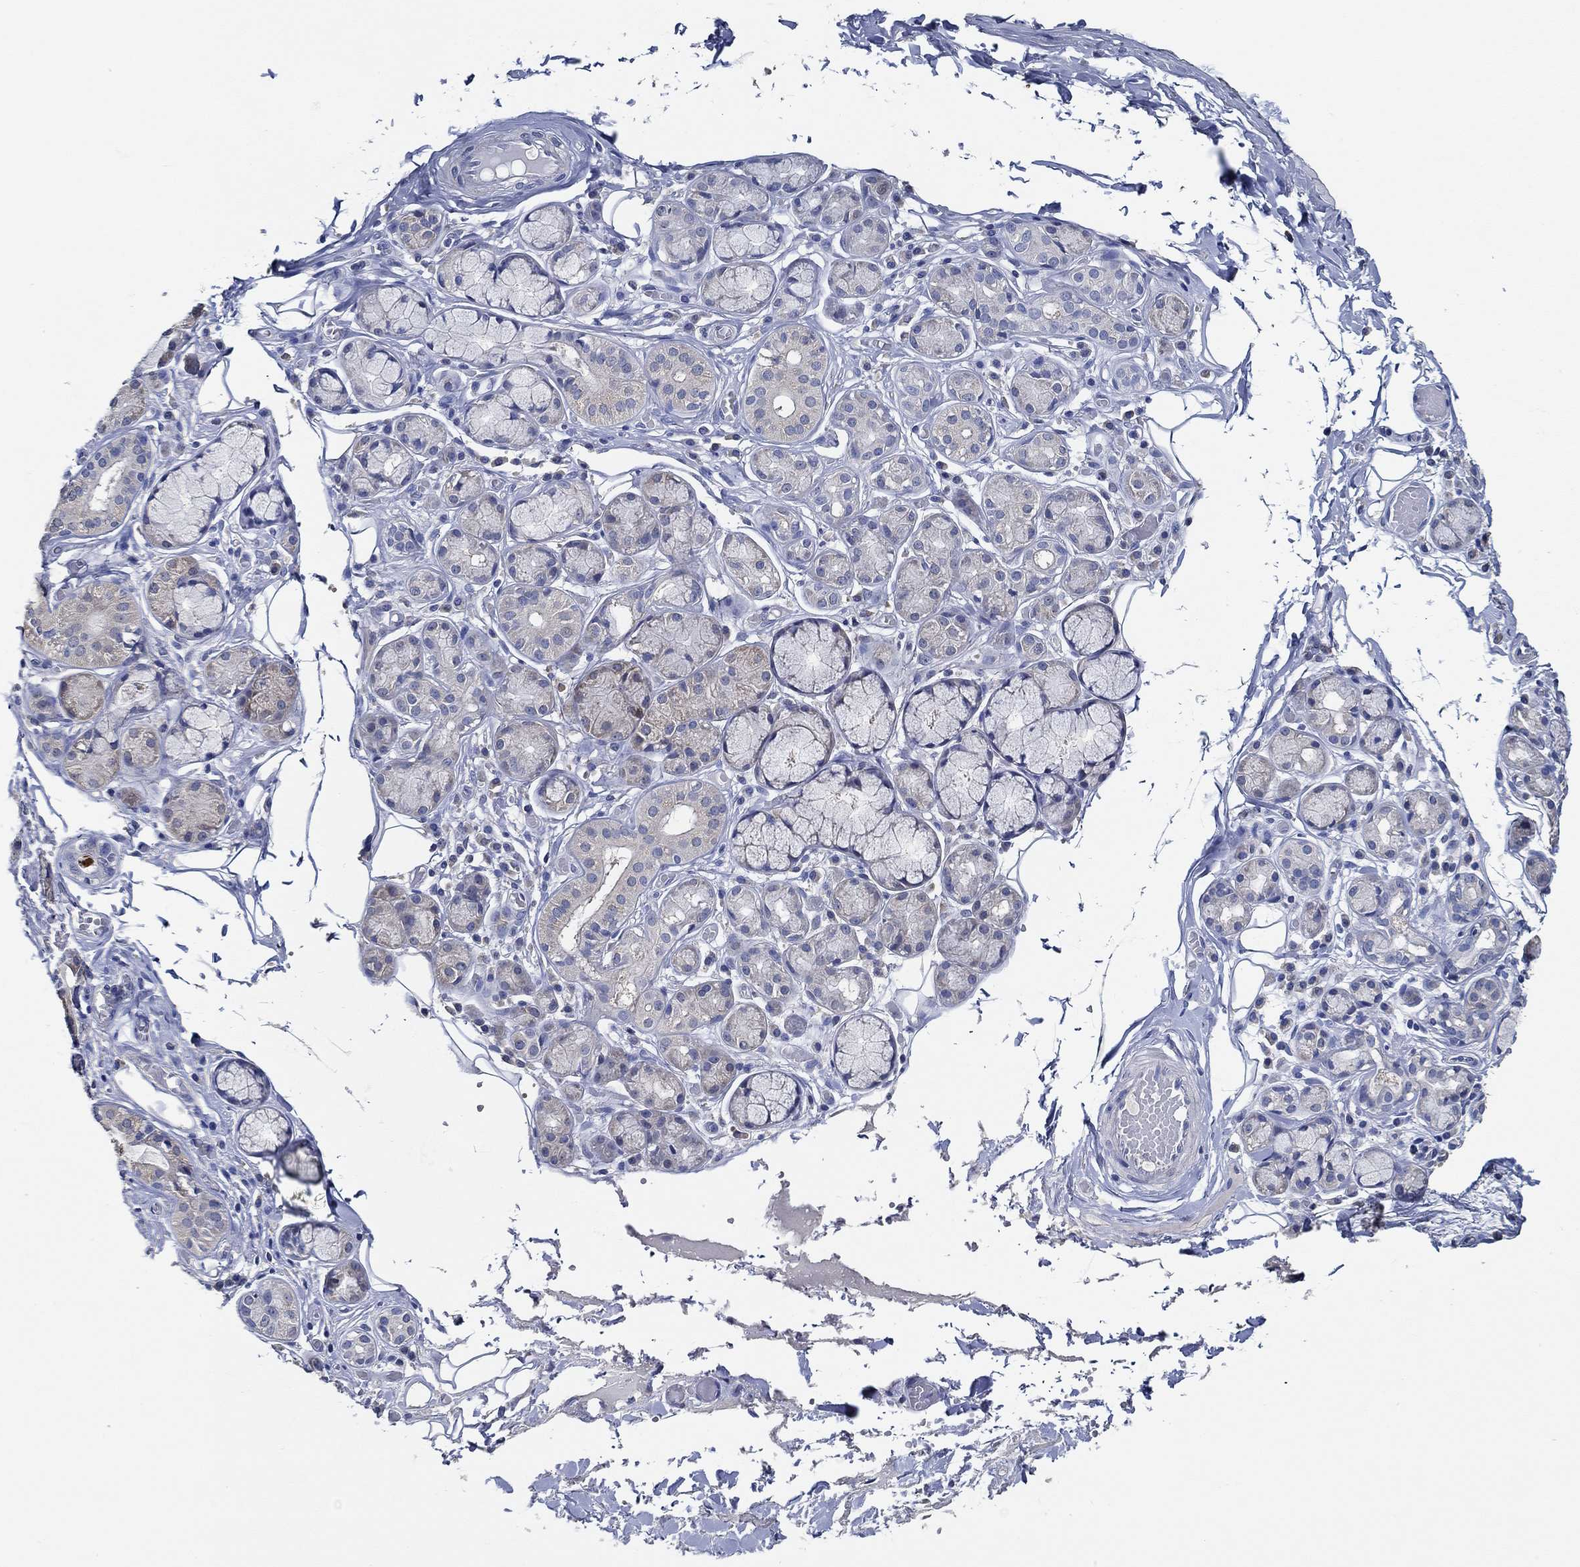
{"staining": {"intensity": "negative", "quantity": "none", "location": "none"}, "tissue": "salivary gland", "cell_type": "Glandular cells", "image_type": "normal", "snomed": [{"axis": "morphology", "description": "Normal tissue, NOS"}, {"axis": "topography", "description": "Salivary gland"}, {"axis": "topography", "description": "Peripheral nerve tissue"}], "caption": "Immunohistochemical staining of benign salivary gland demonstrates no significant staining in glandular cells. (DAB (3,3'-diaminobenzidine) immunohistochemistry (IHC) with hematoxylin counter stain).", "gene": "DOCK3", "patient": {"sex": "male", "age": 71}}